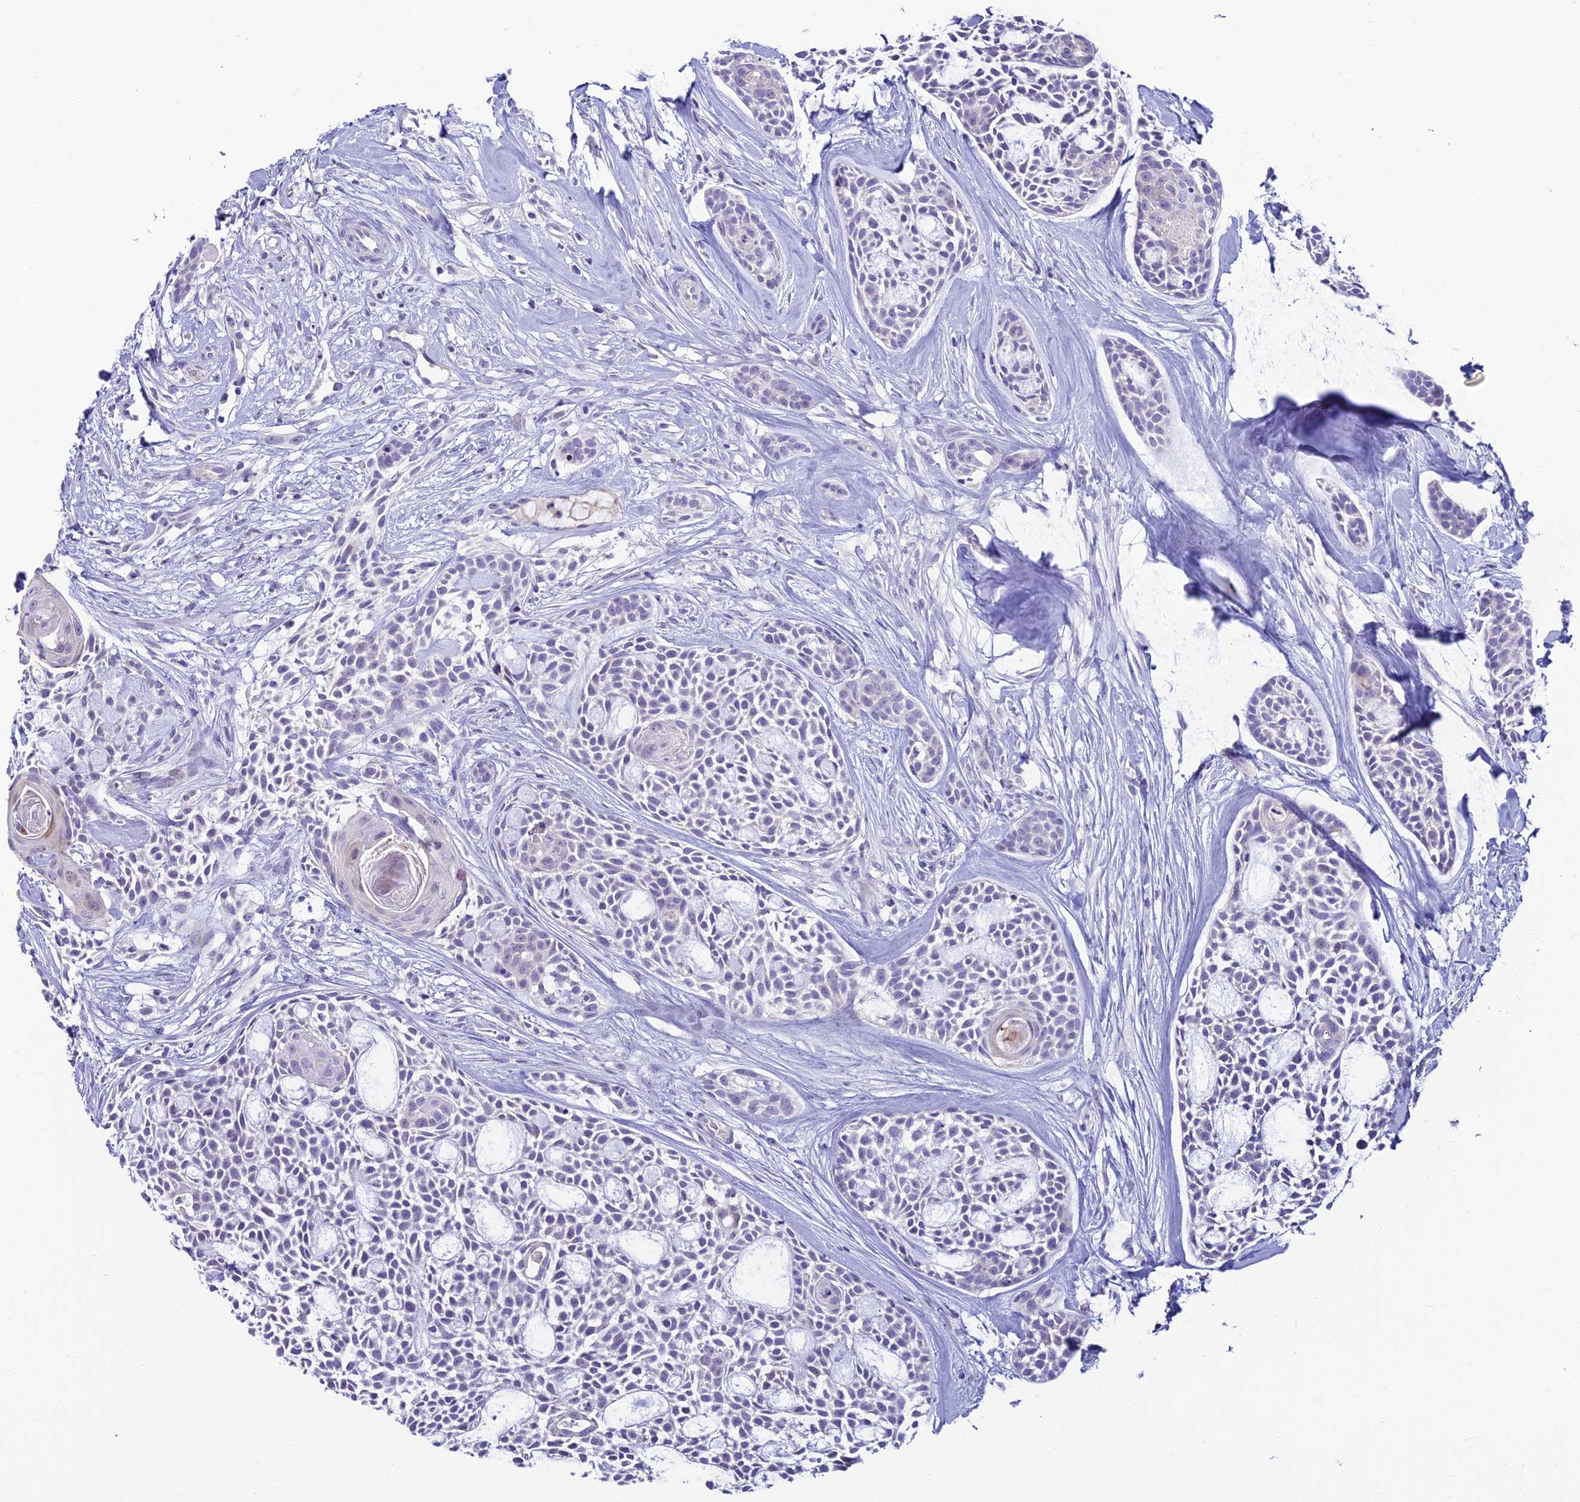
{"staining": {"intensity": "negative", "quantity": "none", "location": "none"}, "tissue": "head and neck cancer", "cell_type": "Tumor cells", "image_type": "cancer", "snomed": [{"axis": "morphology", "description": "Adenocarcinoma, NOS"}, {"axis": "topography", "description": "Subcutis"}, {"axis": "topography", "description": "Head-Neck"}], "caption": "IHC micrograph of head and neck cancer stained for a protein (brown), which demonstrates no positivity in tumor cells. Brightfield microscopy of immunohistochemistry (IHC) stained with DAB (brown) and hematoxylin (blue), captured at high magnification.", "gene": "SLC10A1", "patient": {"sex": "female", "age": 73}}